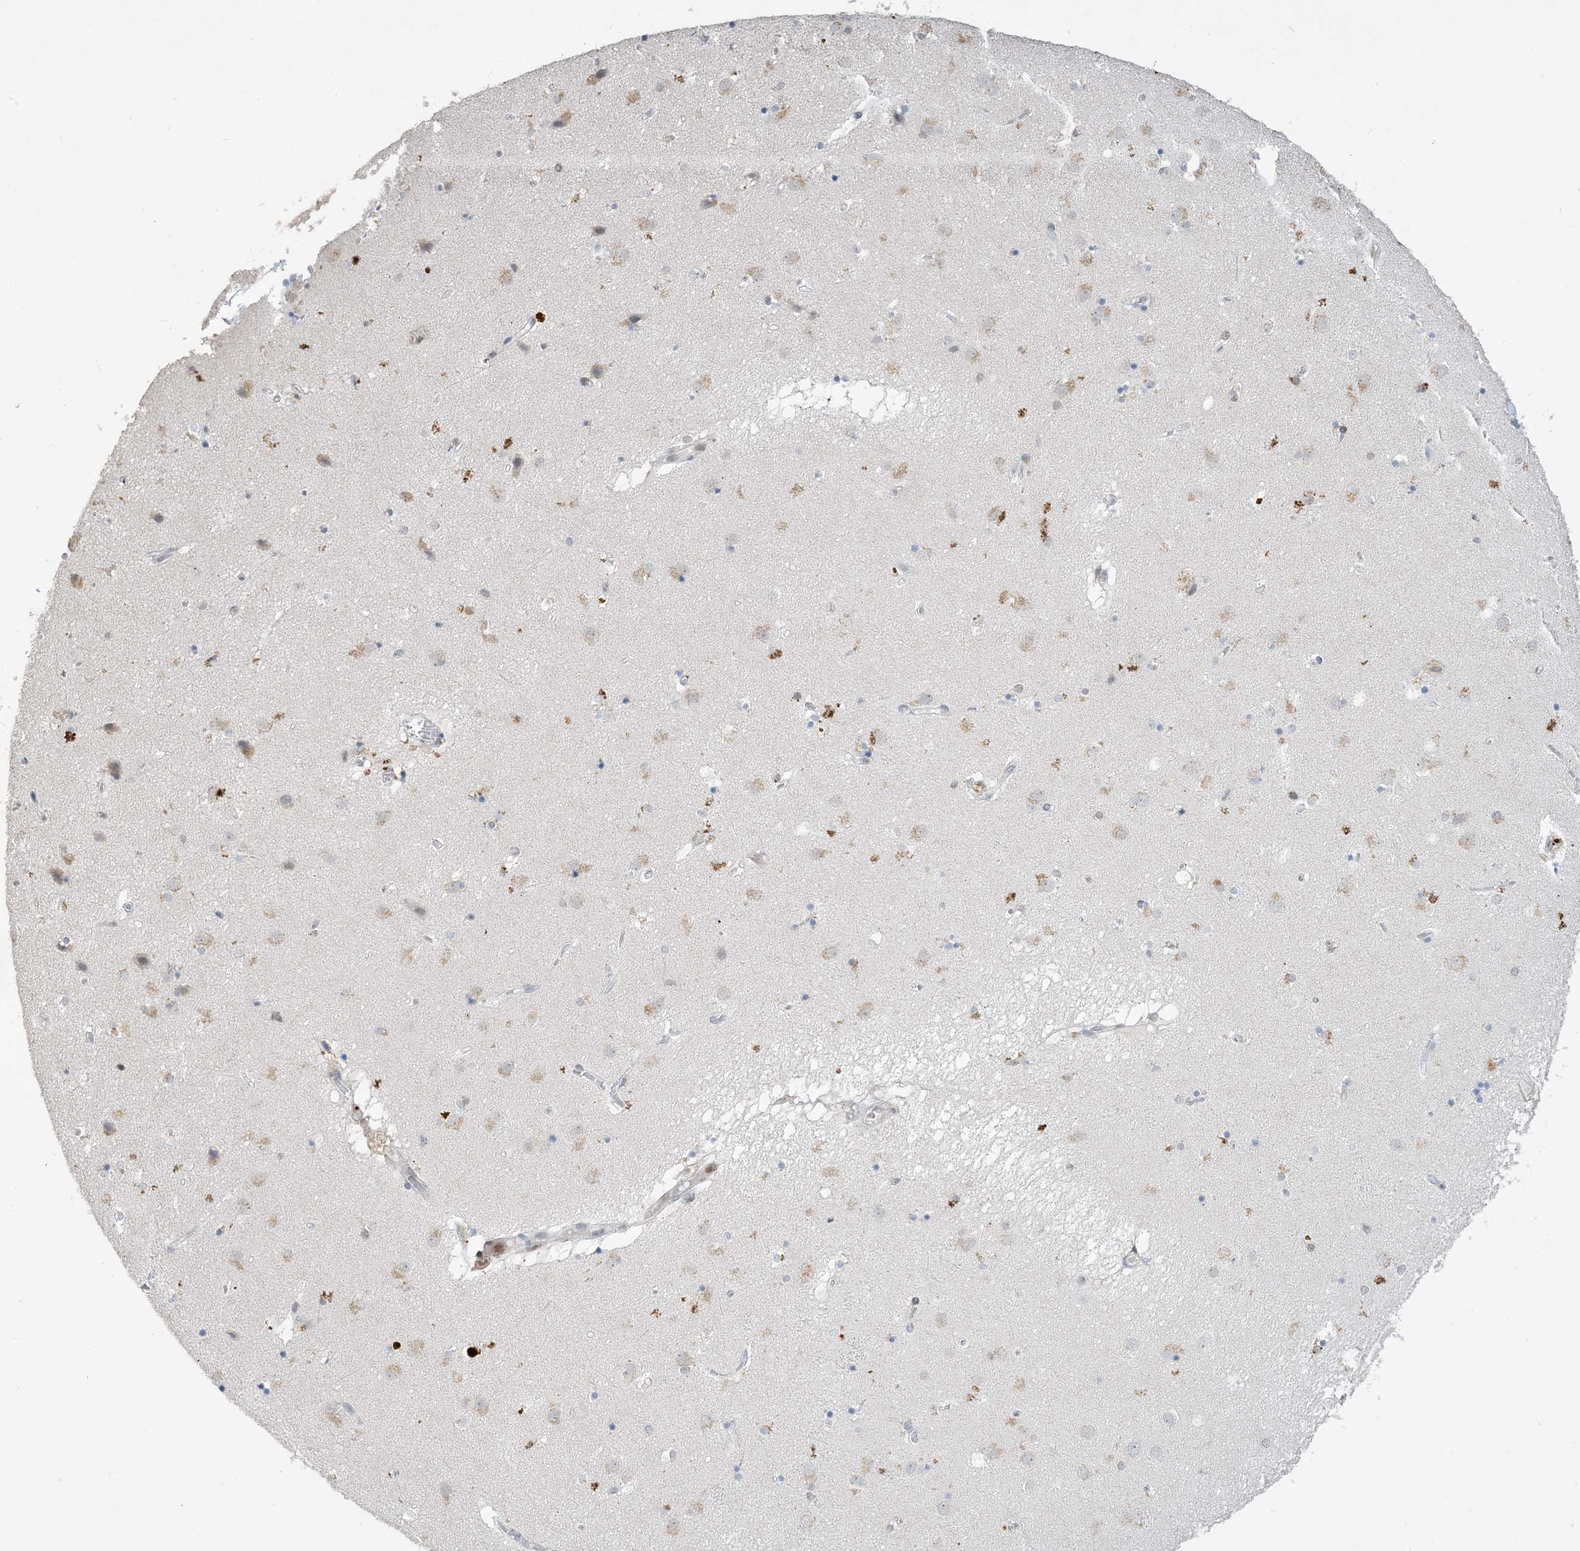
{"staining": {"intensity": "negative", "quantity": "none", "location": "none"}, "tissue": "caudate", "cell_type": "Glial cells", "image_type": "normal", "snomed": [{"axis": "morphology", "description": "Normal tissue, NOS"}, {"axis": "topography", "description": "Lateral ventricle wall"}], "caption": "Immunohistochemistry photomicrograph of benign caudate: human caudate stained with DAB (3,3'-diaminobenzidine) demonstrates no significant protein positivity in glial cells.", "gene": "SLC25A53", "patient": {"sex": "male", "age": 70}}